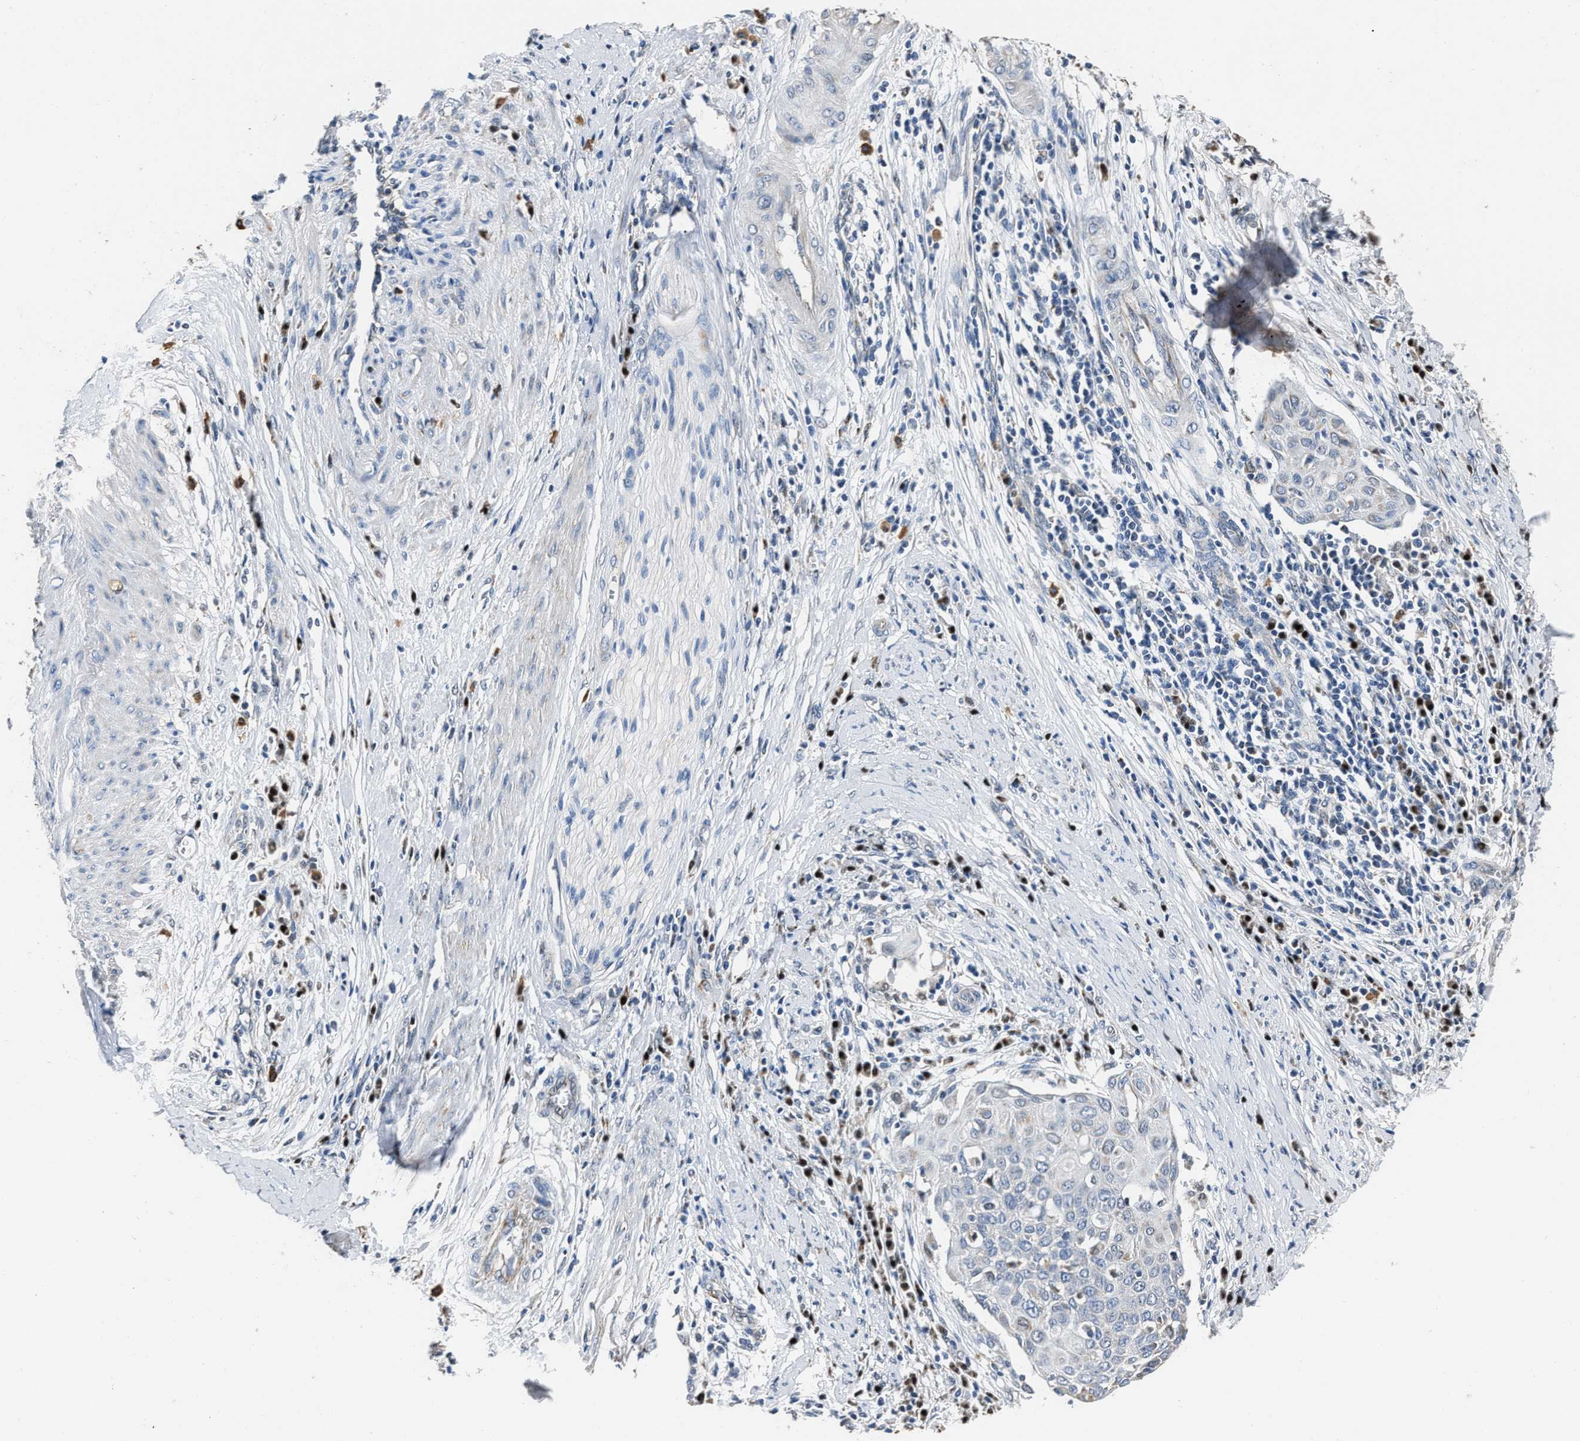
{"staining": {"intensity": "negative", "quantity": "none", "location": "none"}, "tissue": "cervical cancer", "cell_type": "Tumor cells", "image_type": "cancer", "snomed": [{"axis": "morphology", "description": "Squamous cell carcinoma, NOS"}, {"axis": "topography", "description": "Cervix"}], "caption": "Squamous cell carcinoma (cervical) stained for a protein using immunohistochemistry (IHC) reveals no positivity tumor cells.", "gene": "NSUN5", "patient": {"sex": "female", "age": 39}}